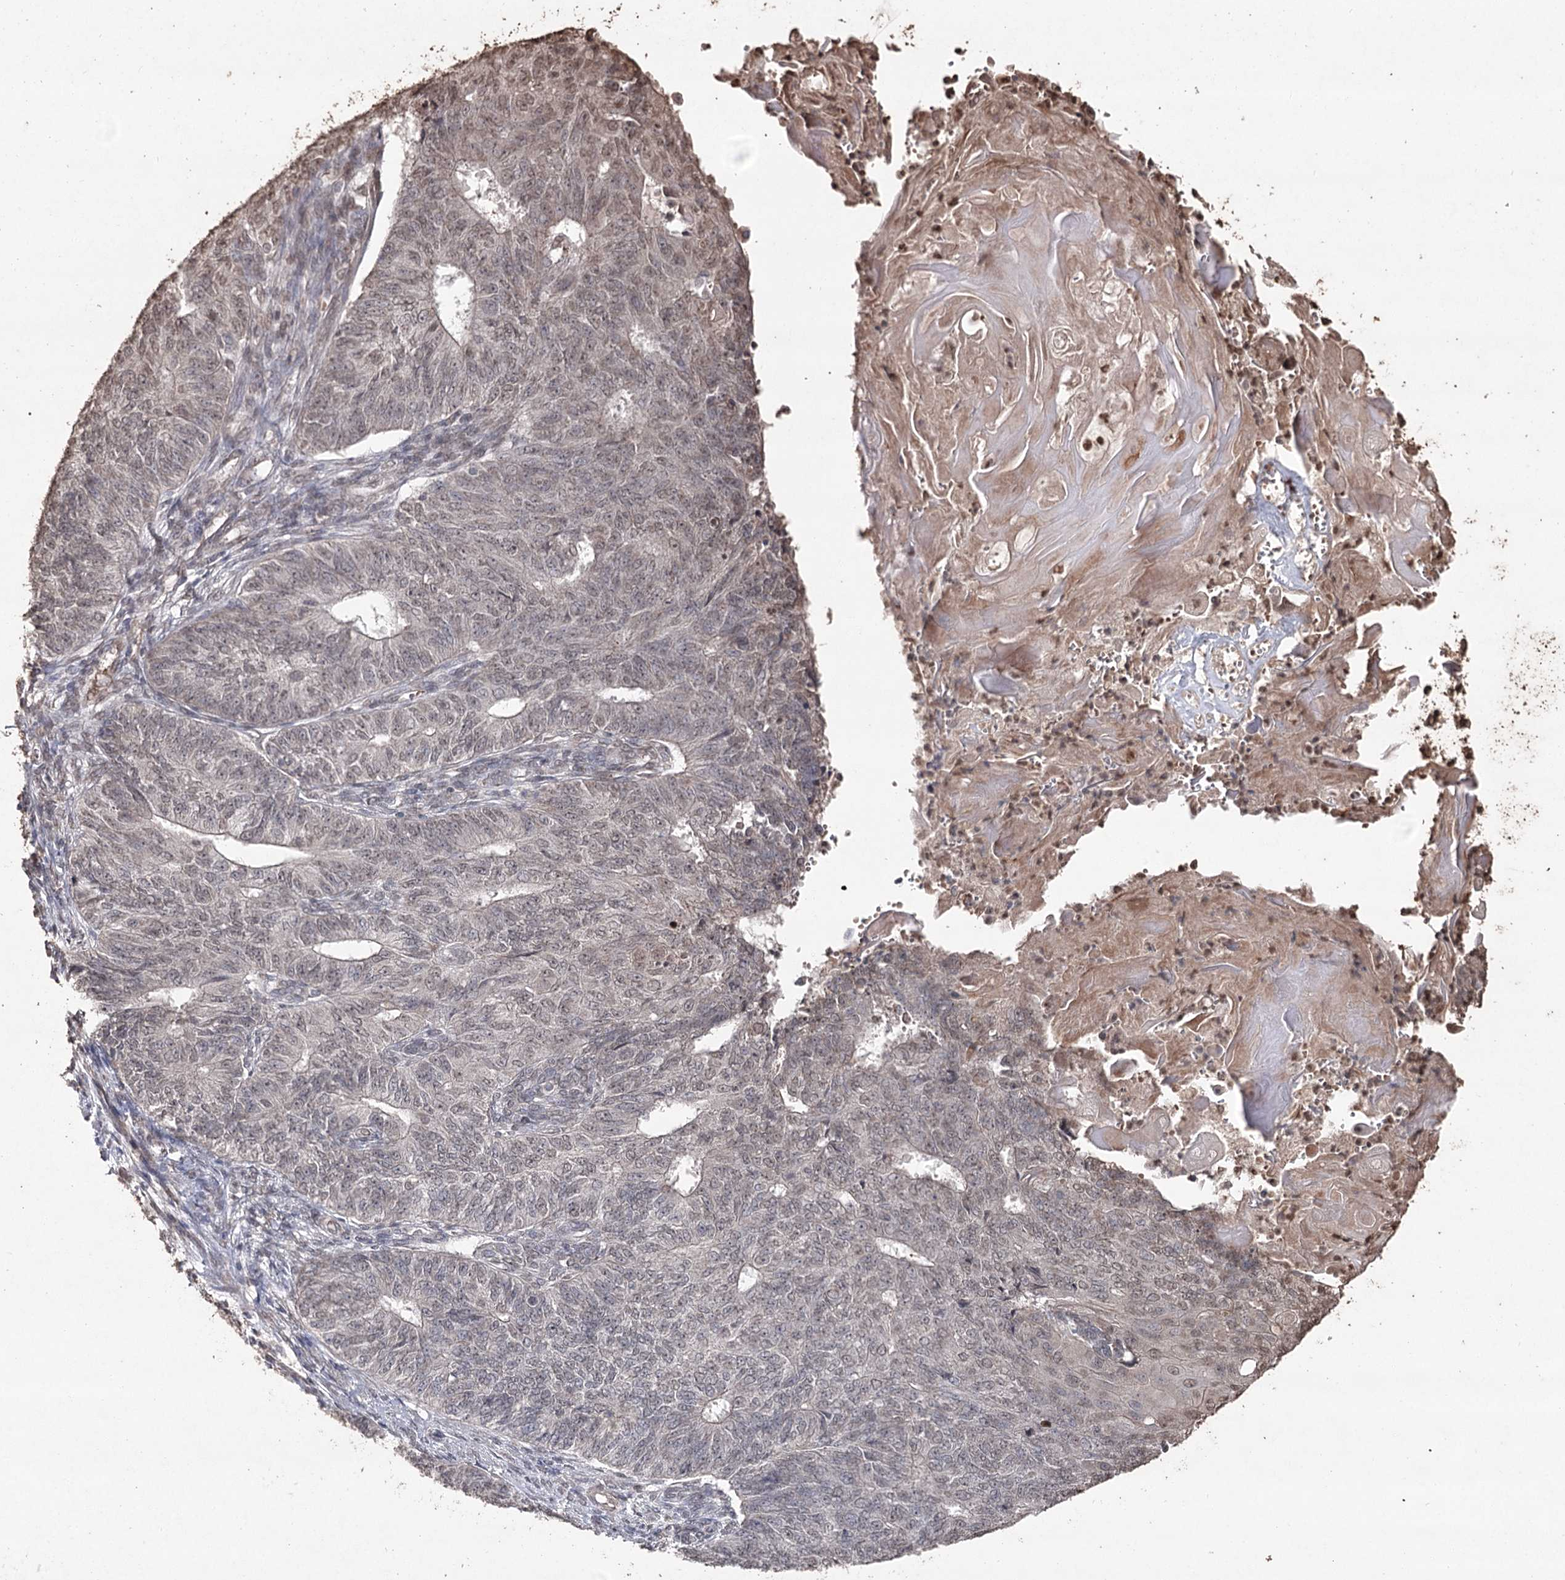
{"staining": {"intensity": "weak", "quantity": "<25%", "location": "nuclear"}, "tissue": "endometrial cancer", "cell_type": "Tumor cells", "image_type": "cancer", "snomed": [{"axis": "morphology", "description": "Adenocarcinoma, NOS"}, {"axis": "topography", "description": "Endometrium"}], "caption": "This is an IHC photomicrograph of endometrial cancer. There is no expression in tumor cells.", "gene": "ATG14", "patient": {"sex": "female", "age": 32}}